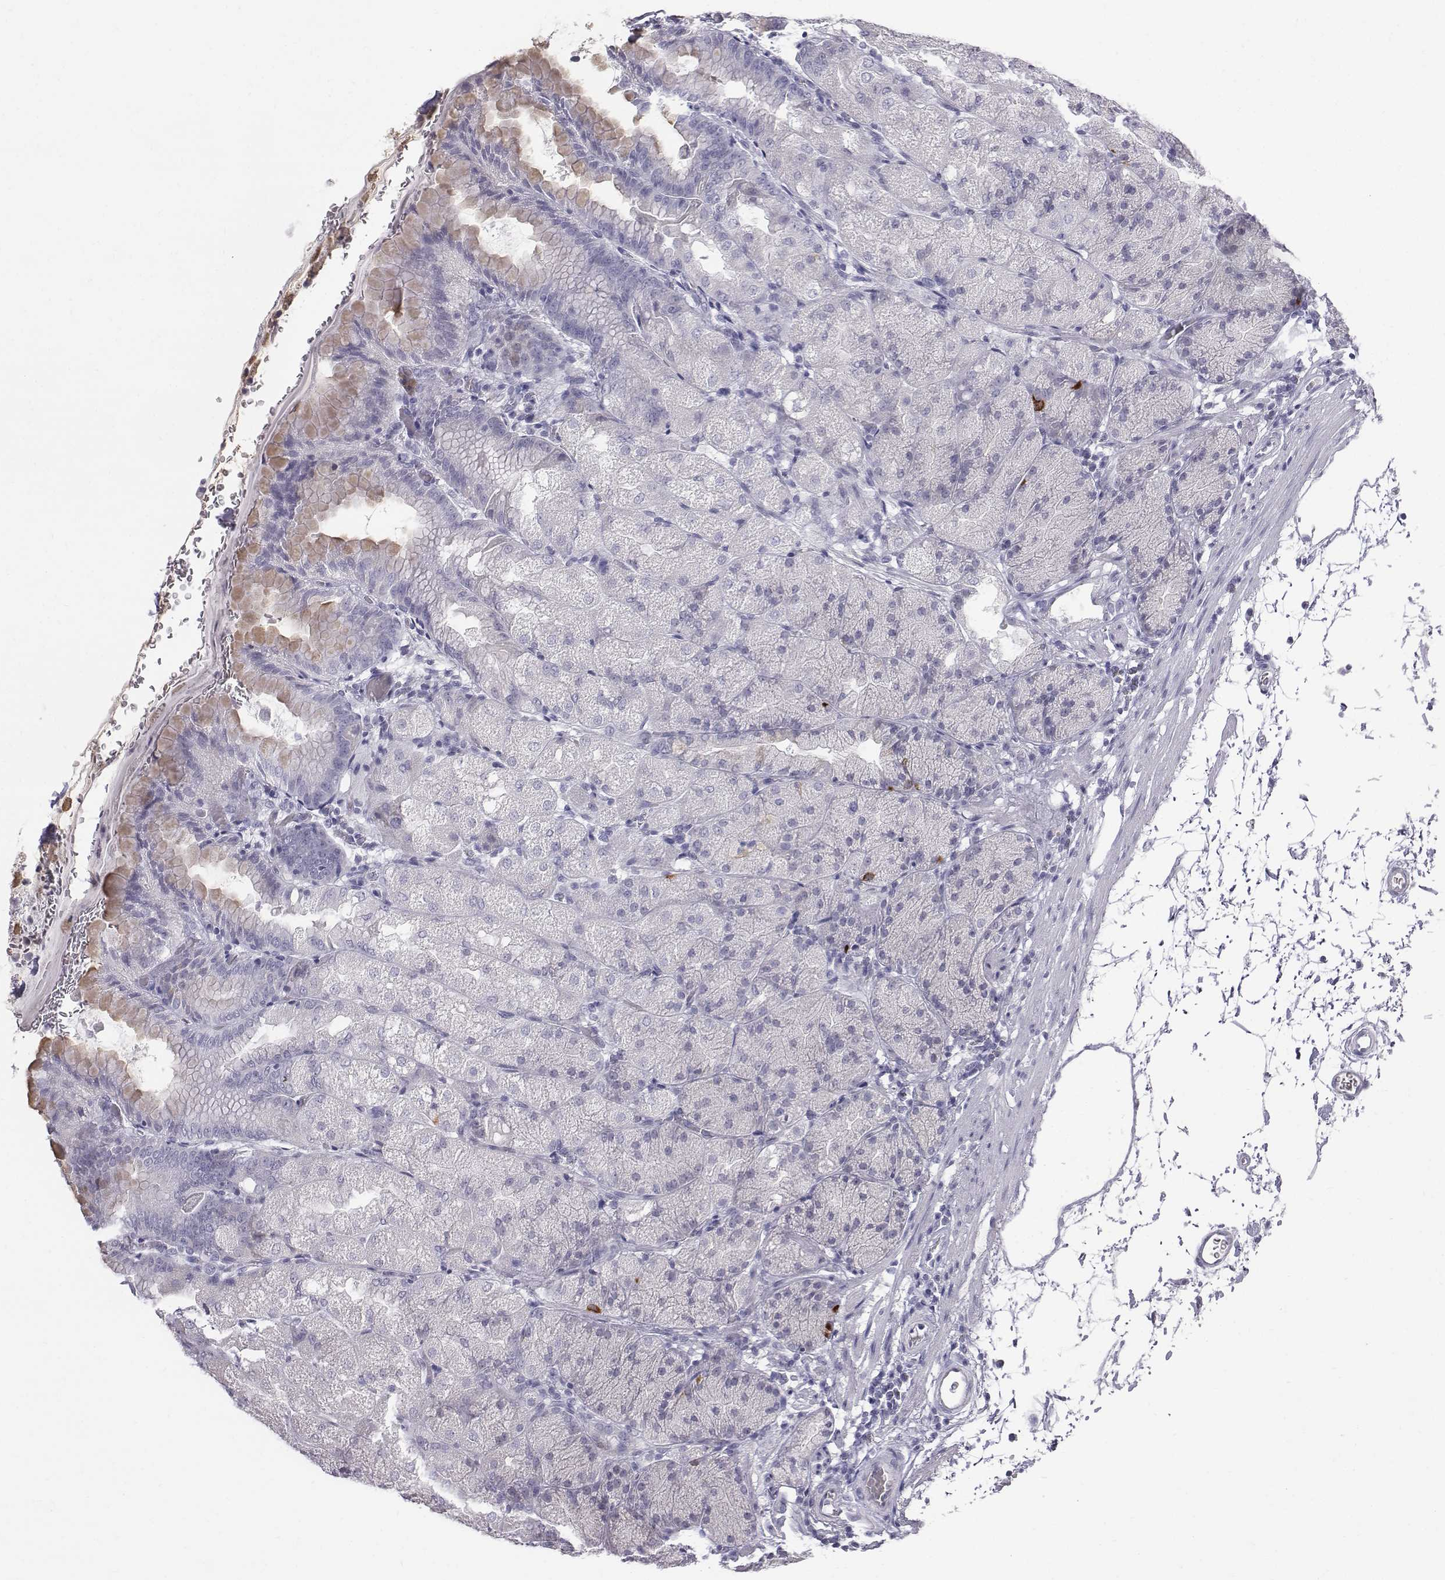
{"staining": {"intensity": "strong", "quantity": "<25%", "location": "cytoplasmic/membranous"}, "tissue": "stomach", "cell_type": "Glandular cells", "image_type": "normal", "snomed": [{"axis": "morphology", "description": "Normal tissue, NOS"}, {"axis": "topography", "description": "Stomach, upper"}, {"axis": "topography", "description": "Stomach"}, {"axis": "topography", "description": "Stomach, lower"}], "caption": "Protein analysis of normal stomach shows strong cytoplasmic/membranous positivity in approximately <25% of glandular cells.", "gene": "C6orf58", "patient": {"sex": "male", "age": 62}}